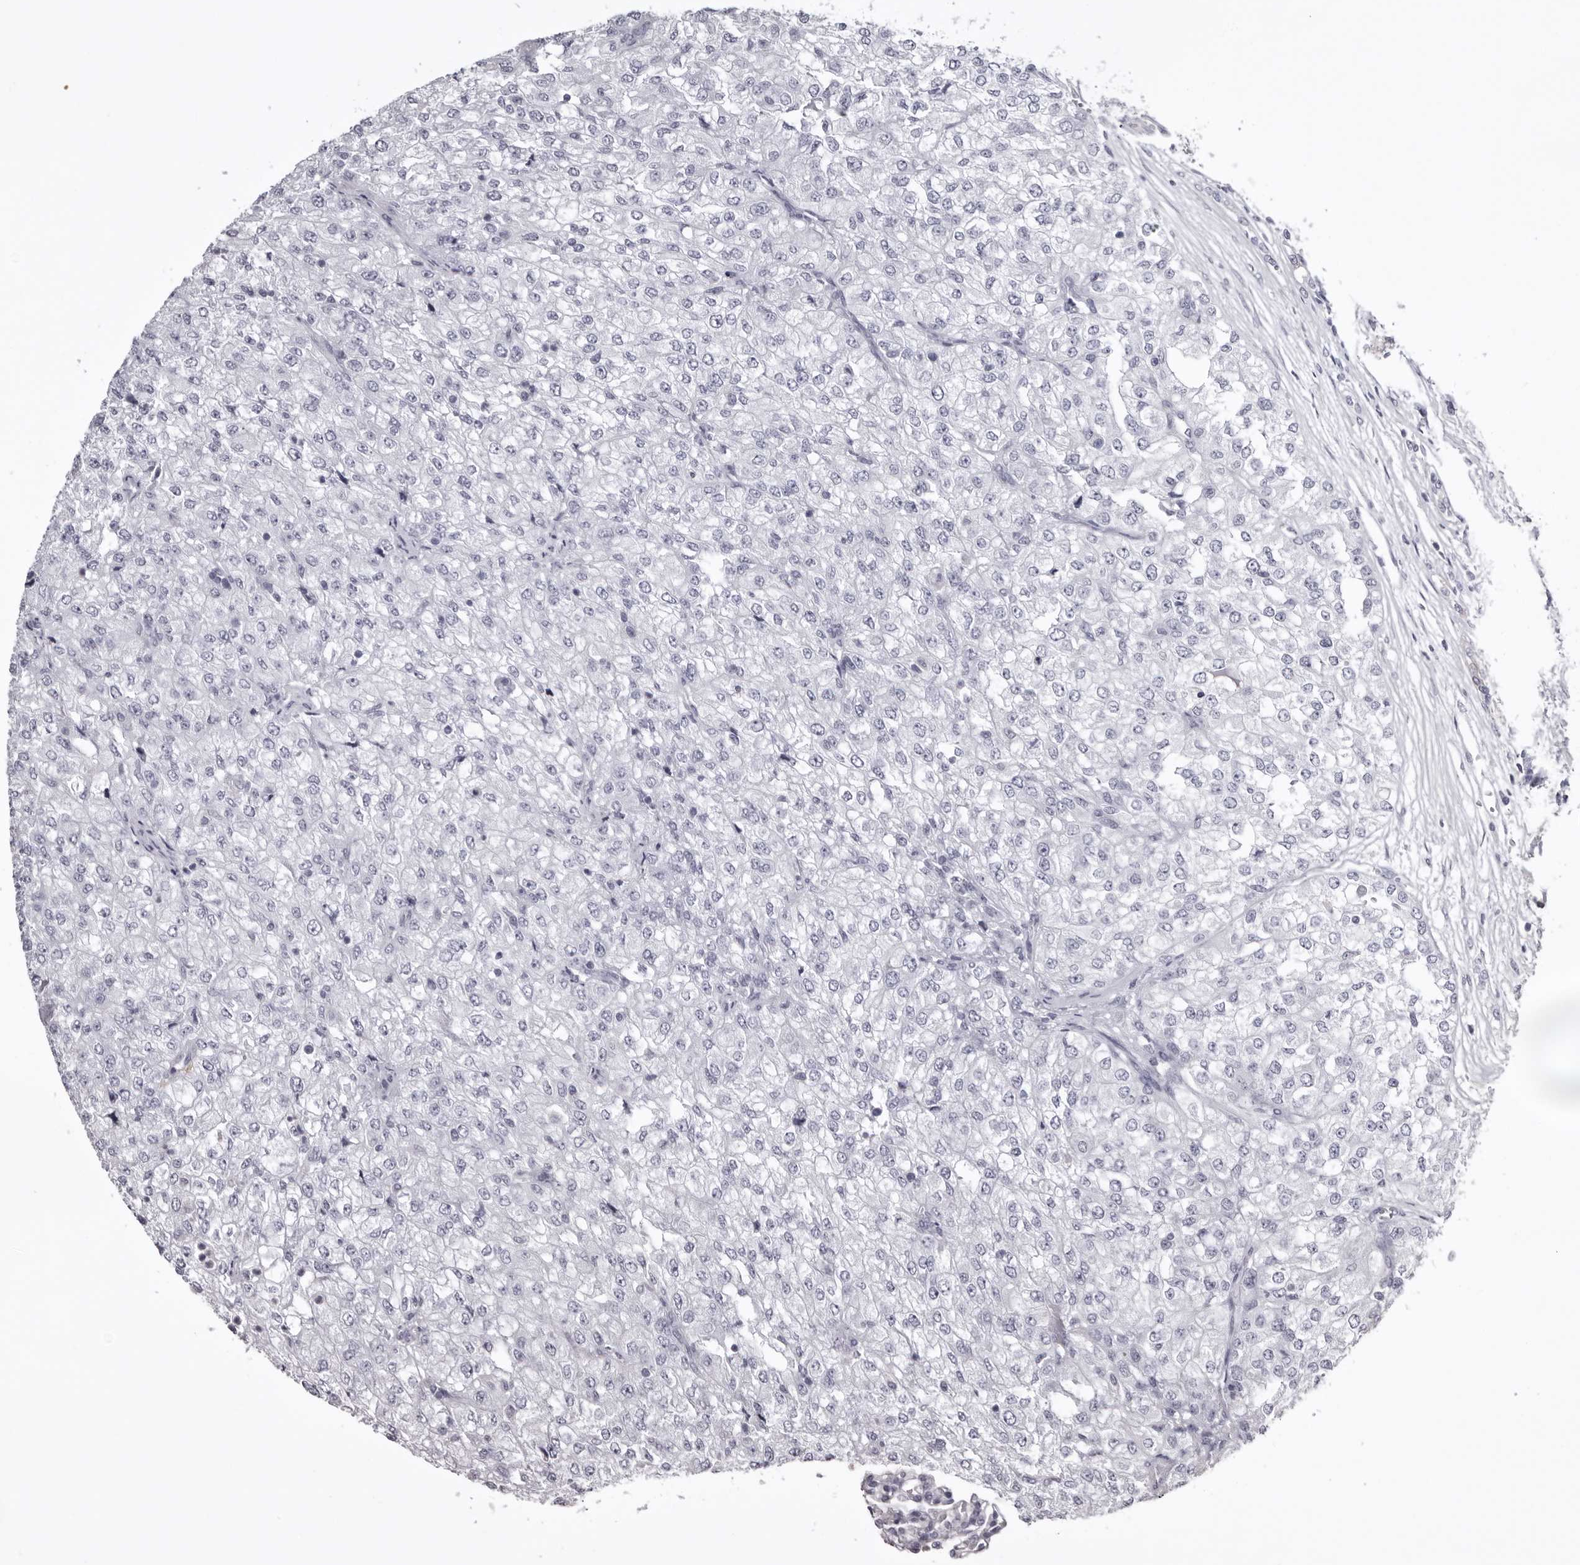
{"staining": {"intensity": "negative", "quantity": "none", "location": "none"}, "tissue": "renal cancer", "cell_type": "Tumor cells", "image_type": "cancer", "snomed": [{"axis": "morphology", "description": "Adenocarcinoma, NOS"}, {"axis": "topography", "description": "Kidney"}], "caption": "There is no significant expression in tumor cells of renal cancer (adenocarcinoma). The staining was performed using DAB (3,3'-diaminobenzidine) to visualize the protein expression in brown, while the nuclei were stained in blue with hematoxylin (Magnification: 20x).", "gene": "LAD1", "patient": {"sex": "female", "age": 54}}